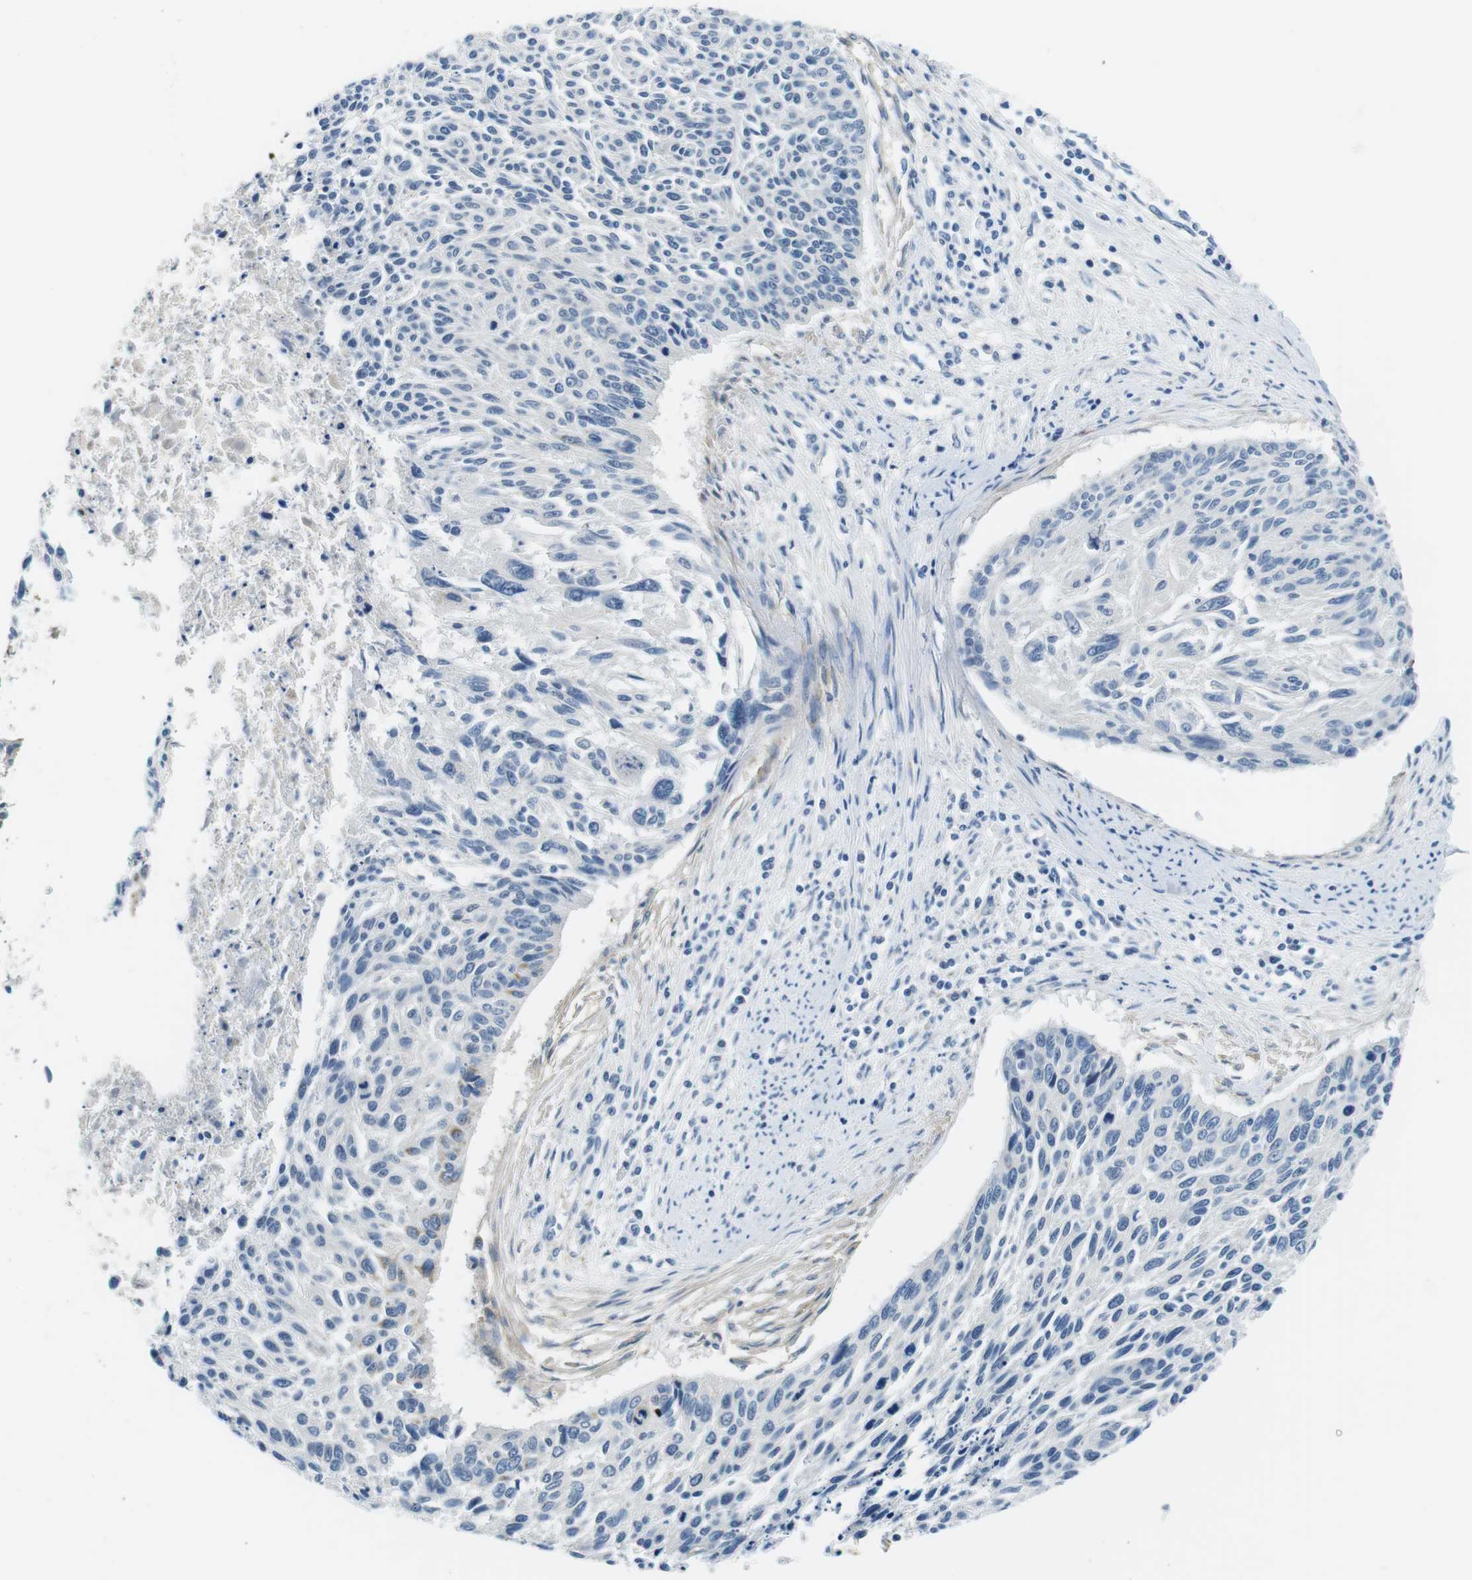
{"staining": {"intensity": "negative", "quantity": "none", "location": "none"}, "tissue": "cervical cancer", "cell_type": "Tumor cells", "image_type": "cancer", "snomed": [{"axis": "morphology", "description": "Squamous cell carcinoma, NOS"}, {"axis": "topography", "description": "Cervix"}], "caption": "IHC micrograph of neoplastic tissue: cervical cancer (squamous cell carcinoma) stained with DAB (3,3'-diaminobenzidine) reveals no significant protein expression in tumor cells.", "gene": "WSCD1", "patient": {"sex": "female", "age": 55}}